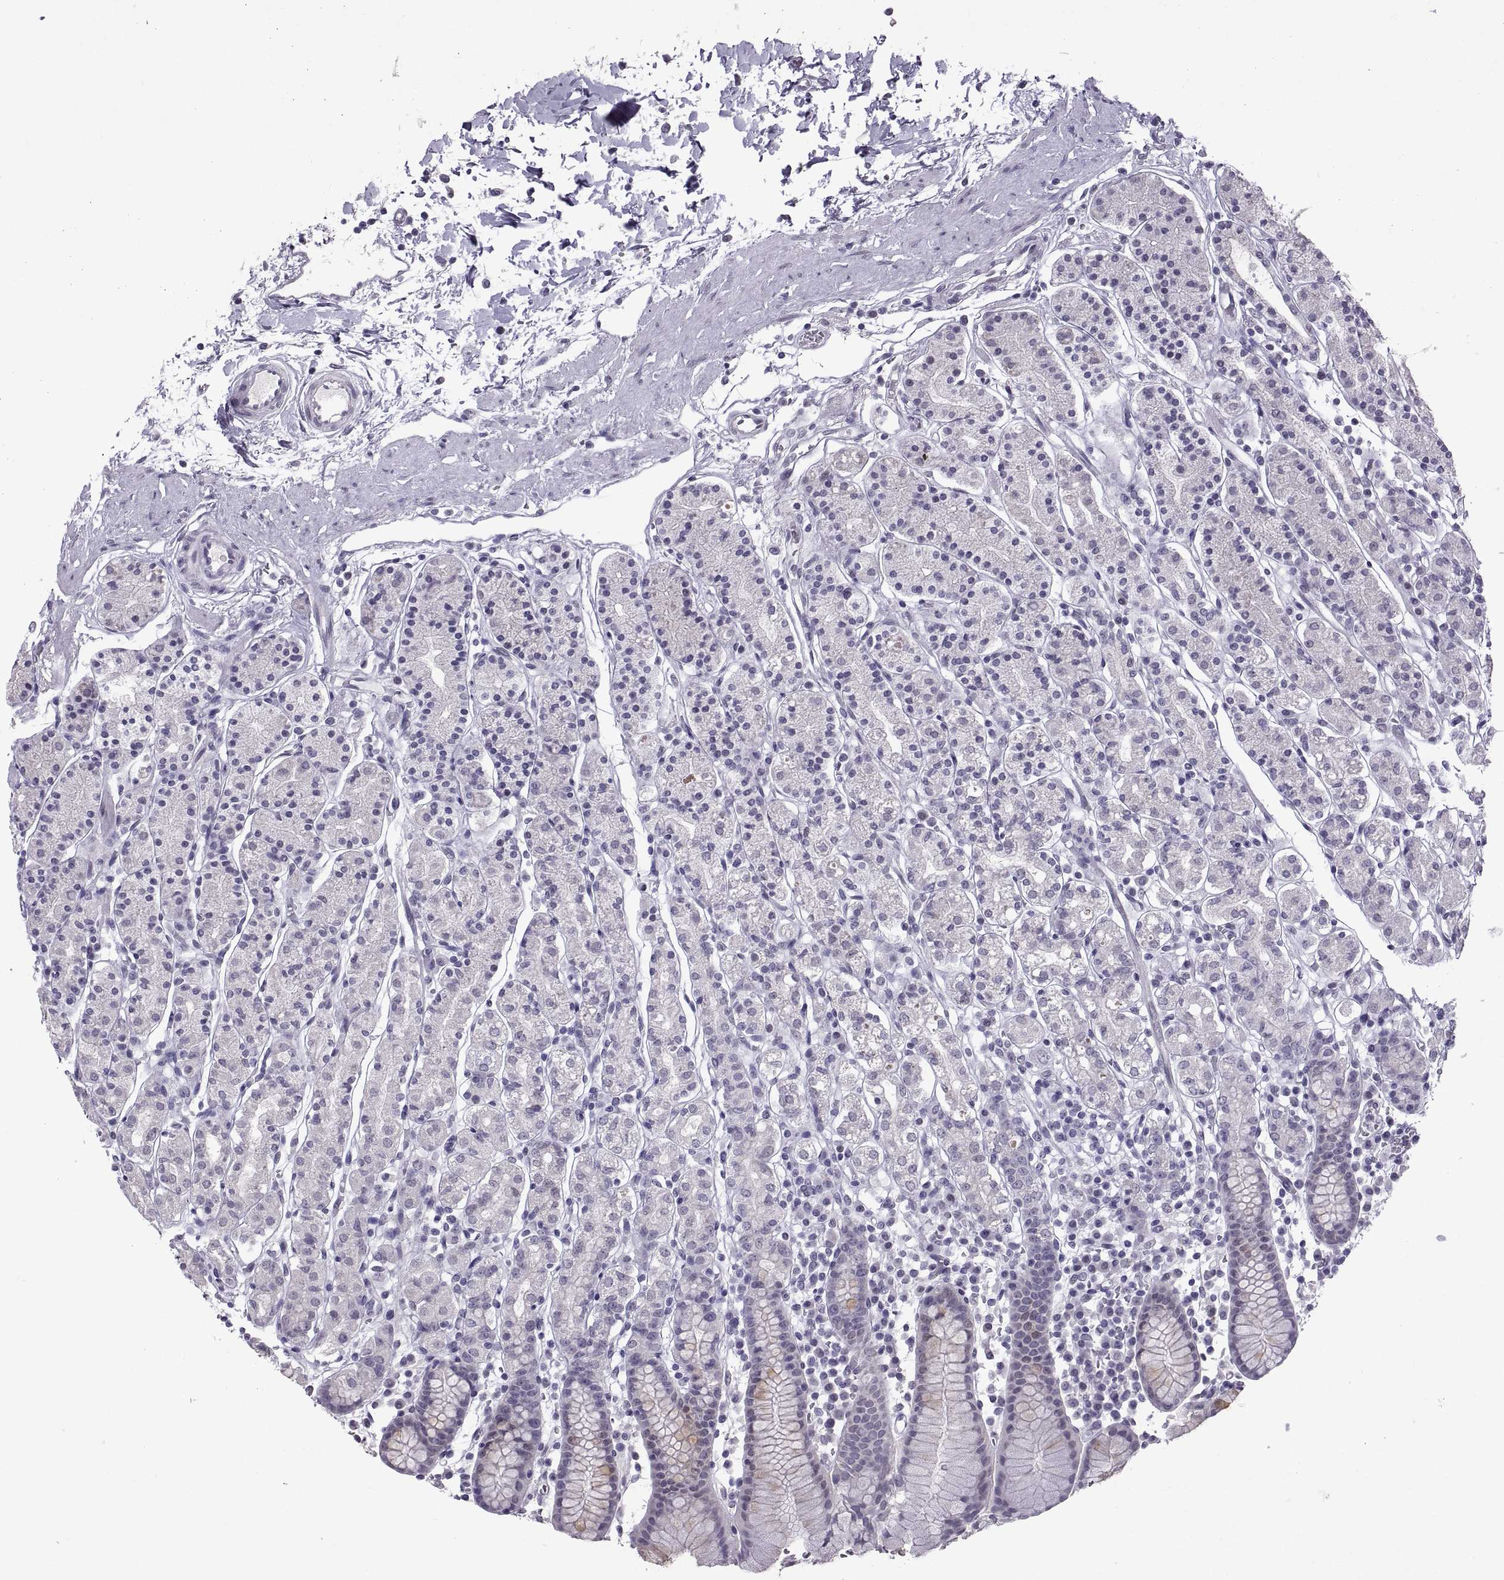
{"staining": {"intensity": "negative", "quantity": "none", "location": "none"}, "tissue": "stomach", "cell_type": "Glandular cells", "image_type": "normal", "snomed": [{"axis": "morphology", "description": "Normal tissue, NOS"}, {"axis": "topography", "description": "Stomach, upper"}, {"axis": "topography", "description": "Stomach"}], "caption": "This is a photomicrograph of IHC staining of unremarkable stomach, which shows no positivity in glandular cells. Brightfield microscopy of immunohistochemistry stained with DAB (brown) and hematoxylin (blue), captured at high magnification.", "gene": "KRT77", "patient": {"sex": "male", "age": 62}}